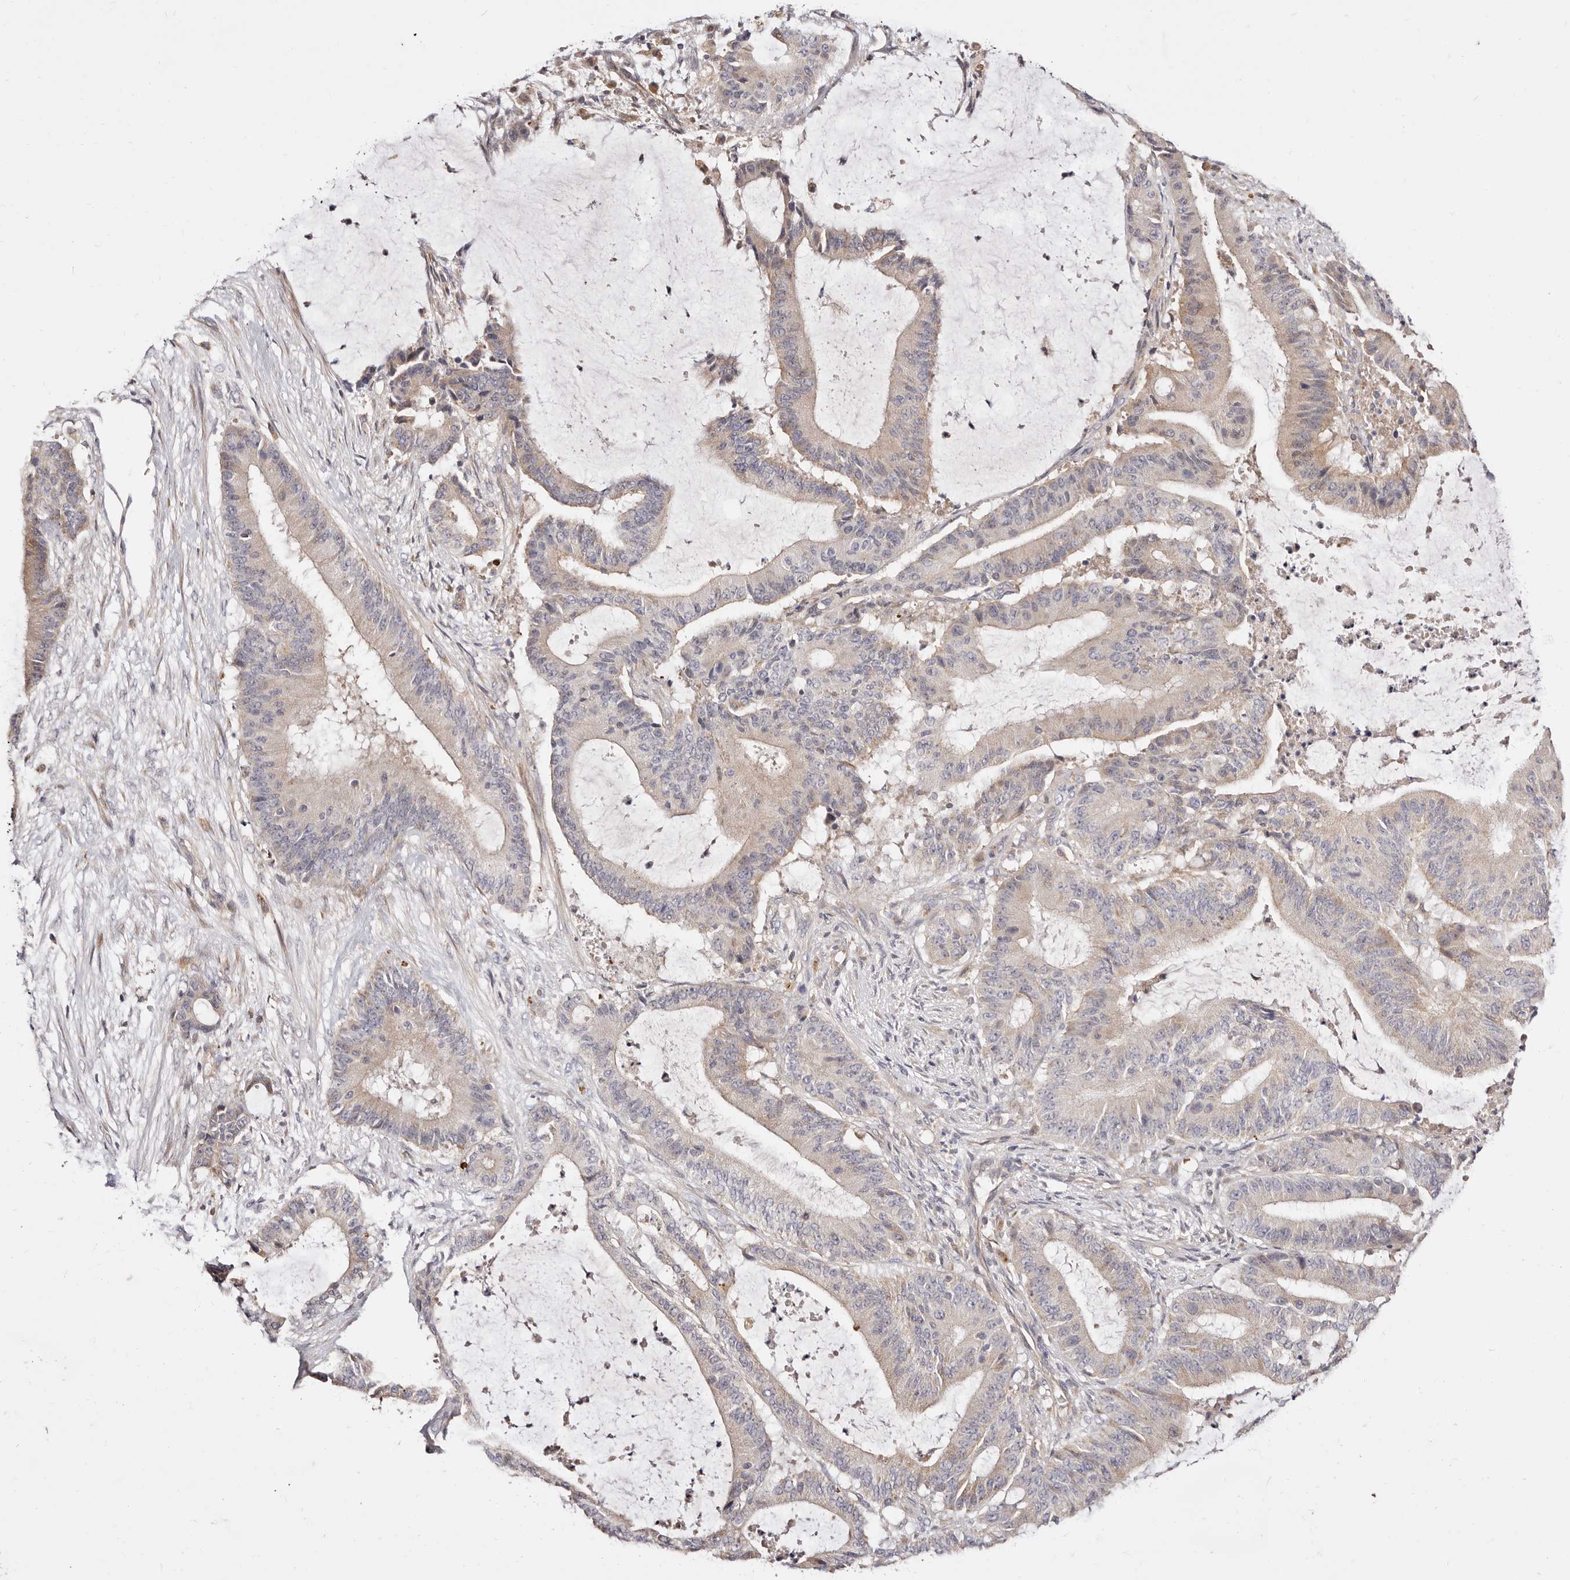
{"staining": {"intensity": "weak", "quantity": "<25%", "location": "cytoplasmic/membranous"}, "tissue": "liver cancer", "cell_type": "Tumor cells", "image_type": "cancer", "snomed": [{"axis": "morphology", "description": "Normal tissue, NOS"}, {"axis": "morphology", "description": "Cholangiocarcinoma"}, {"axis": "topography", "description": "Liver"}, {"axis": "topography", "description": "Peripheral nerve tissue"}], "caption": "Immunohistochemical staining of liver cholangiocarcinoma shows no significant expression in tumor cells. (Brightfield microscopy of DAB (3,3'-diaminobenzidine) immunohistochemistry (IHC) at high magnification).", "gene": "MAPK1", "patient": {"sex": "female", "age": 73}}